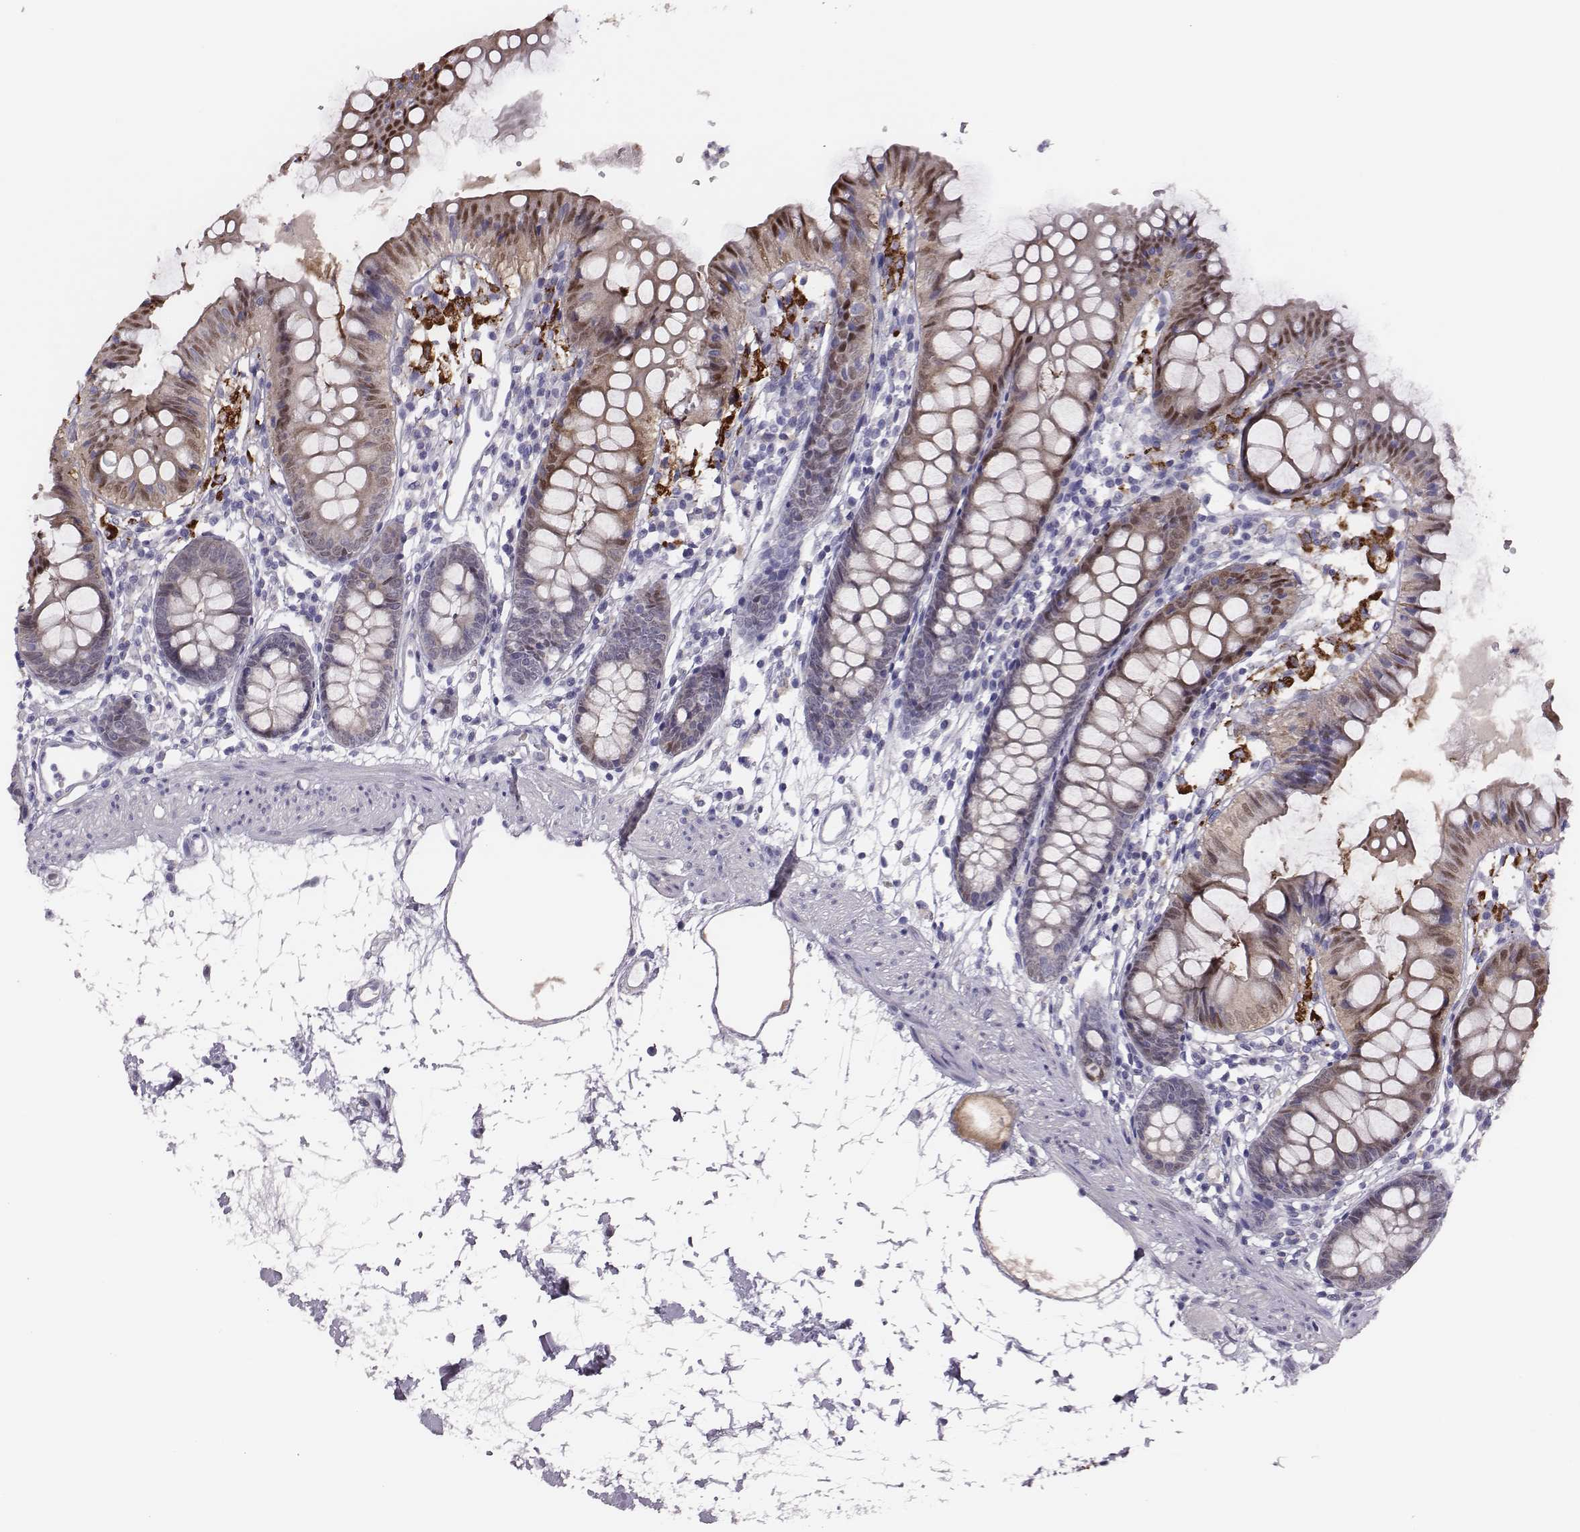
{"staining": {"intensity": "negative", "quantity": "none", "location": "none"}, "tissue": "colon", "cell_type": "Endothelial cells", "image_type": "normal", "snomed": [{"axis": "morphology", "description": "Normal tissue, NOS"}, {"axis": "topography", "description": "Colon"}], "caption": "Immunohistochemical staining of unremarkable colon shows no significant expression in endothelial cells.", "gene": "SCML2", "patient": {"sex": "female", "age": 84}}